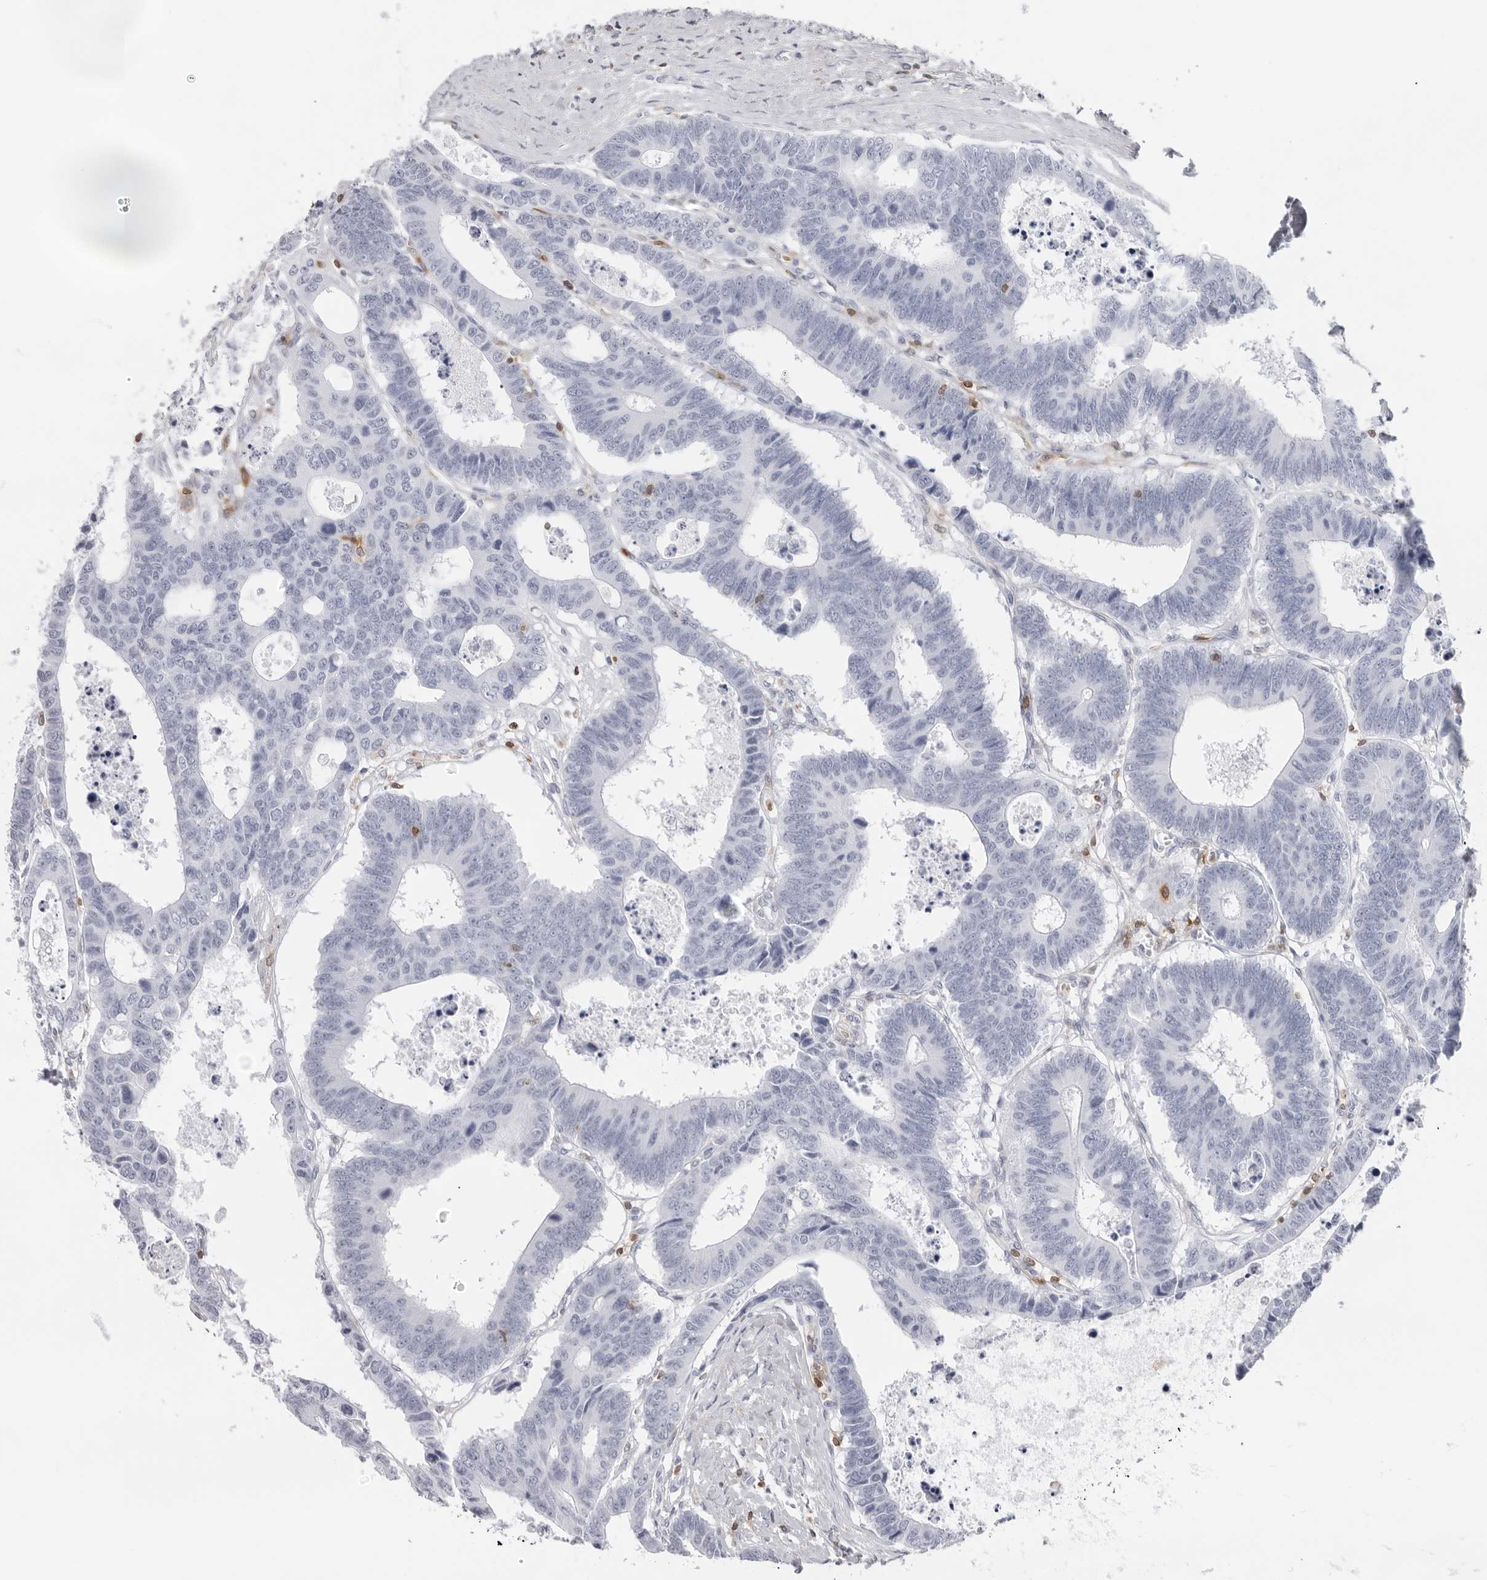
{"staining": {"intensity": "negative", "quantity": "none", "location": "none"}, "tissue": "colorectal cancer", "cell_type": "Tumor cells", "image_type": "cancer", "snomed": [{"axis": "morphology", "description": "Adenocarcinoma, NOS"}, {"axis": "topography", "description": "Rectum"}], "caption": "This photomicrograph is of adenocarcinoma (colorectal) stained with immunohistochemistry to label a protein in brown with the nuclei are counter-stained blue. There is no expression in tumor cells. Brightfield microscopy of IHC stained with DAB (3,3'-diaminobenzidine) (brown) and hematoxylin (blue), captured at high magnification.", "gene": "FMNL1", "patient": {"sex": "male", "age": 84}}